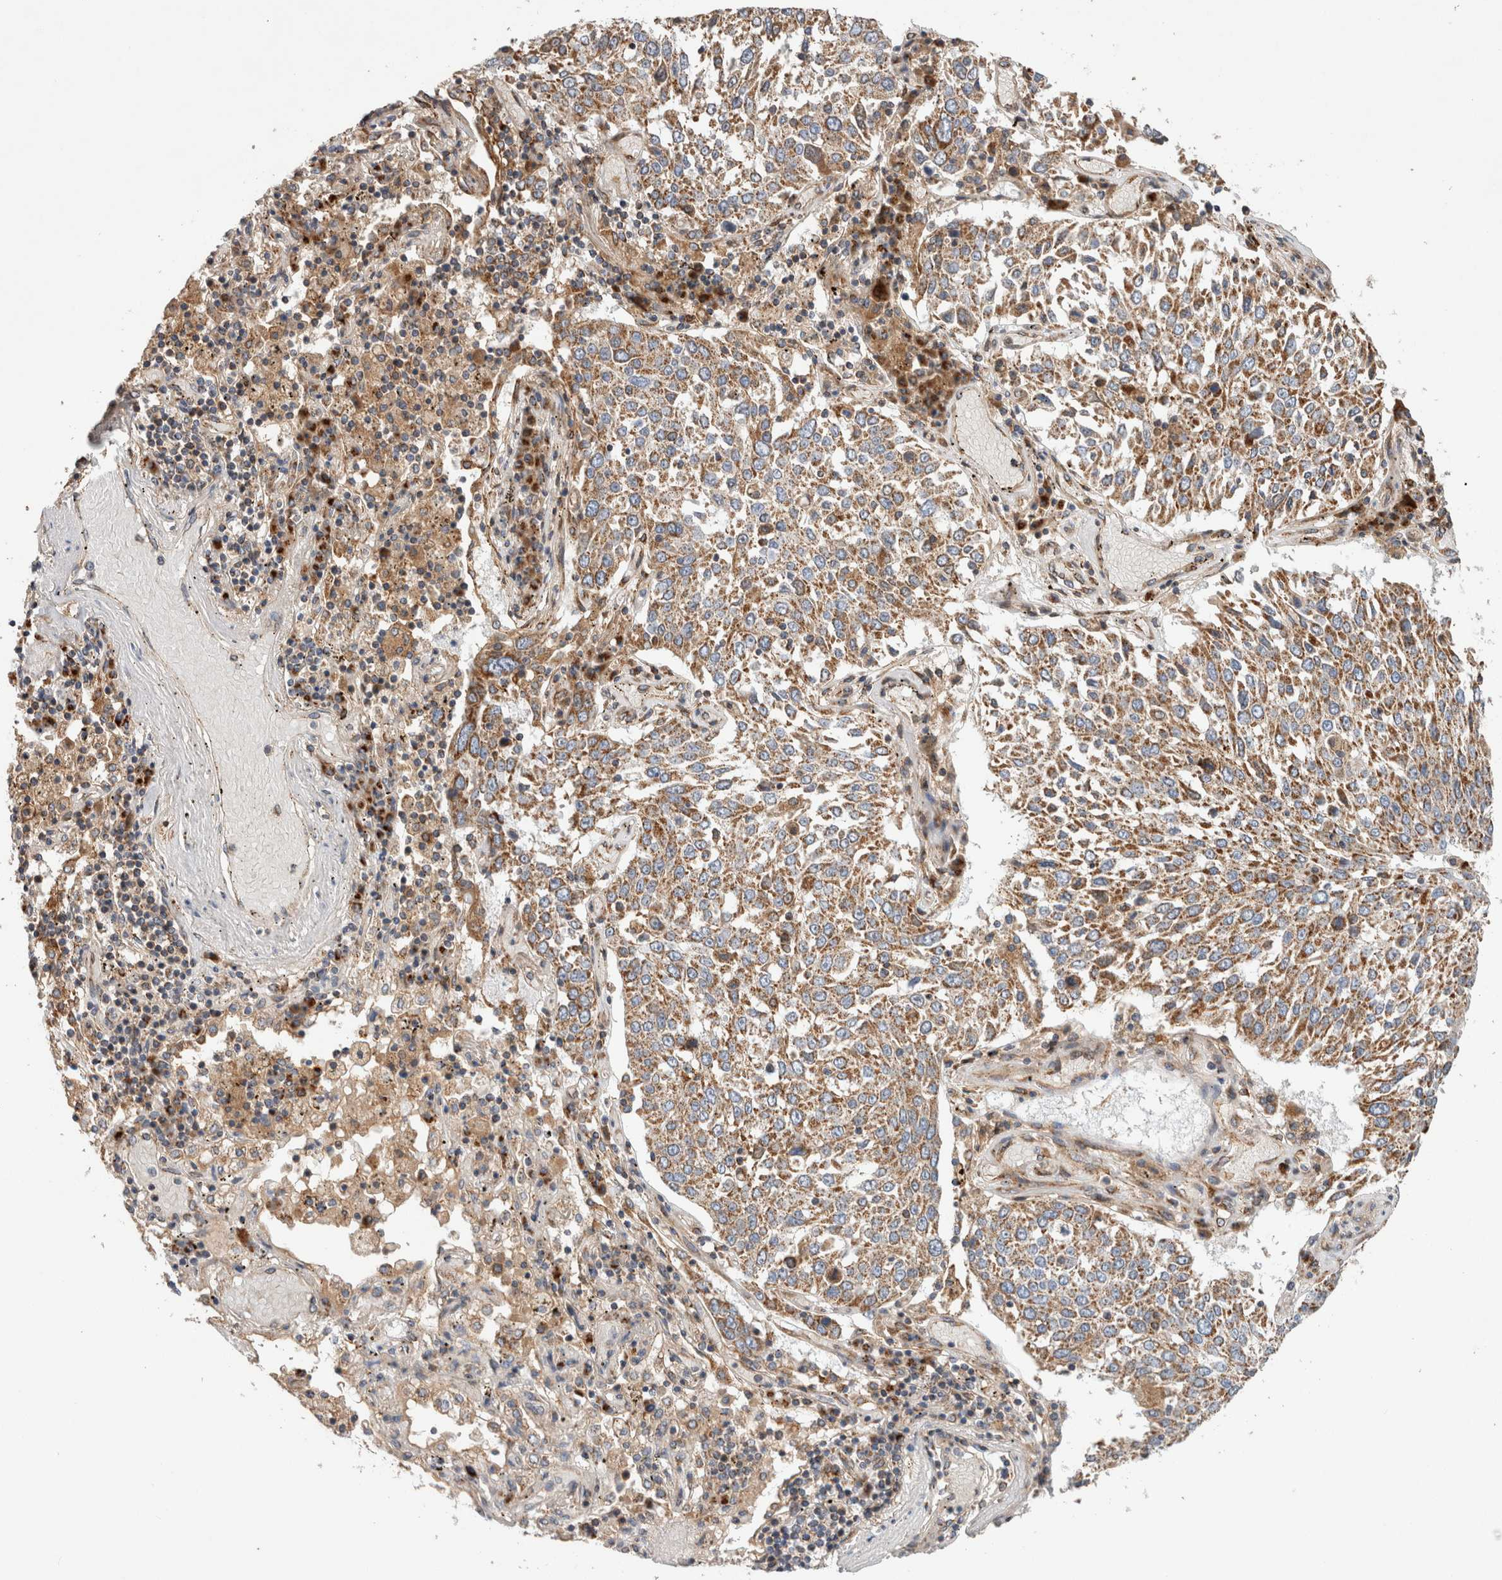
{"staining": {"intensity": "moderate", "quantity": ">75%", "location": "cytoplasmic/membranous"}, "tissue": "lung cancer", "cell_type": "Tumor cells", "image_type": "cancer", "snomed": [{"axis": "morphology", "description": "Squamous cell carcinoma, NOS"}, {"axis": "topography", "description": "Lung"}], "caption": "About >75% of tumor cells in lung cancer (squamous cell carcinoma) display moderate cytoplasmic/membranous protein positivity as visualized by brown immunohistochemical staining.", "gene": "IARS2", "patient": {"sex": "male", "age": 65}}